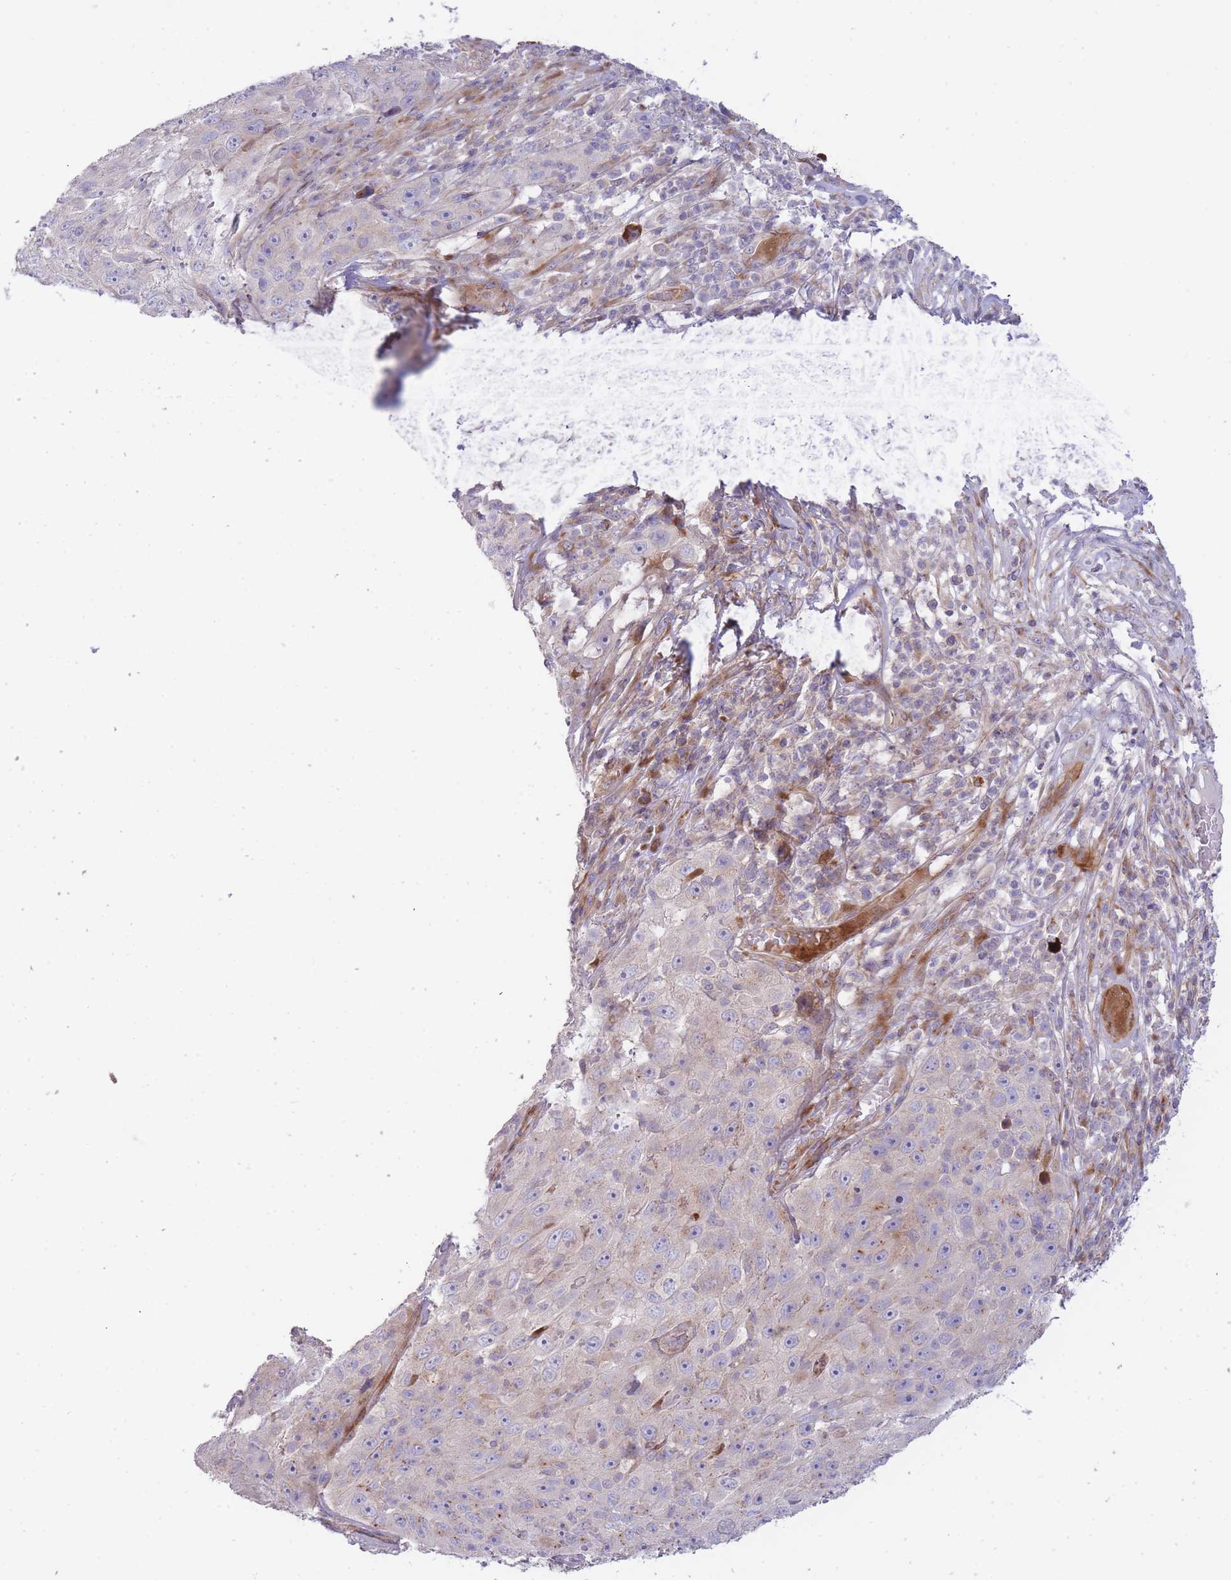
{"staining": {"intensity": "moderate", "quantity": "<25%", "location": "cytoplasmic/membranous"}, "tissue": "skin cancer", "cell_type": "Tumor cells", "image_type": "cancer", "snomed": [{"axis": "morphology", "description": "Squamous cell carcinoma, NOS"}, {"axis": "topography", "description": "Skin"}], "caption": "Immunohistochemical staining of skin cancer demonstrates low levels of moderate cytoplasmic/membranous positivity in about <25% of tumor cells.", "gene": "ATP5MC2", "patient": {"sex": "female", "age": 87}}